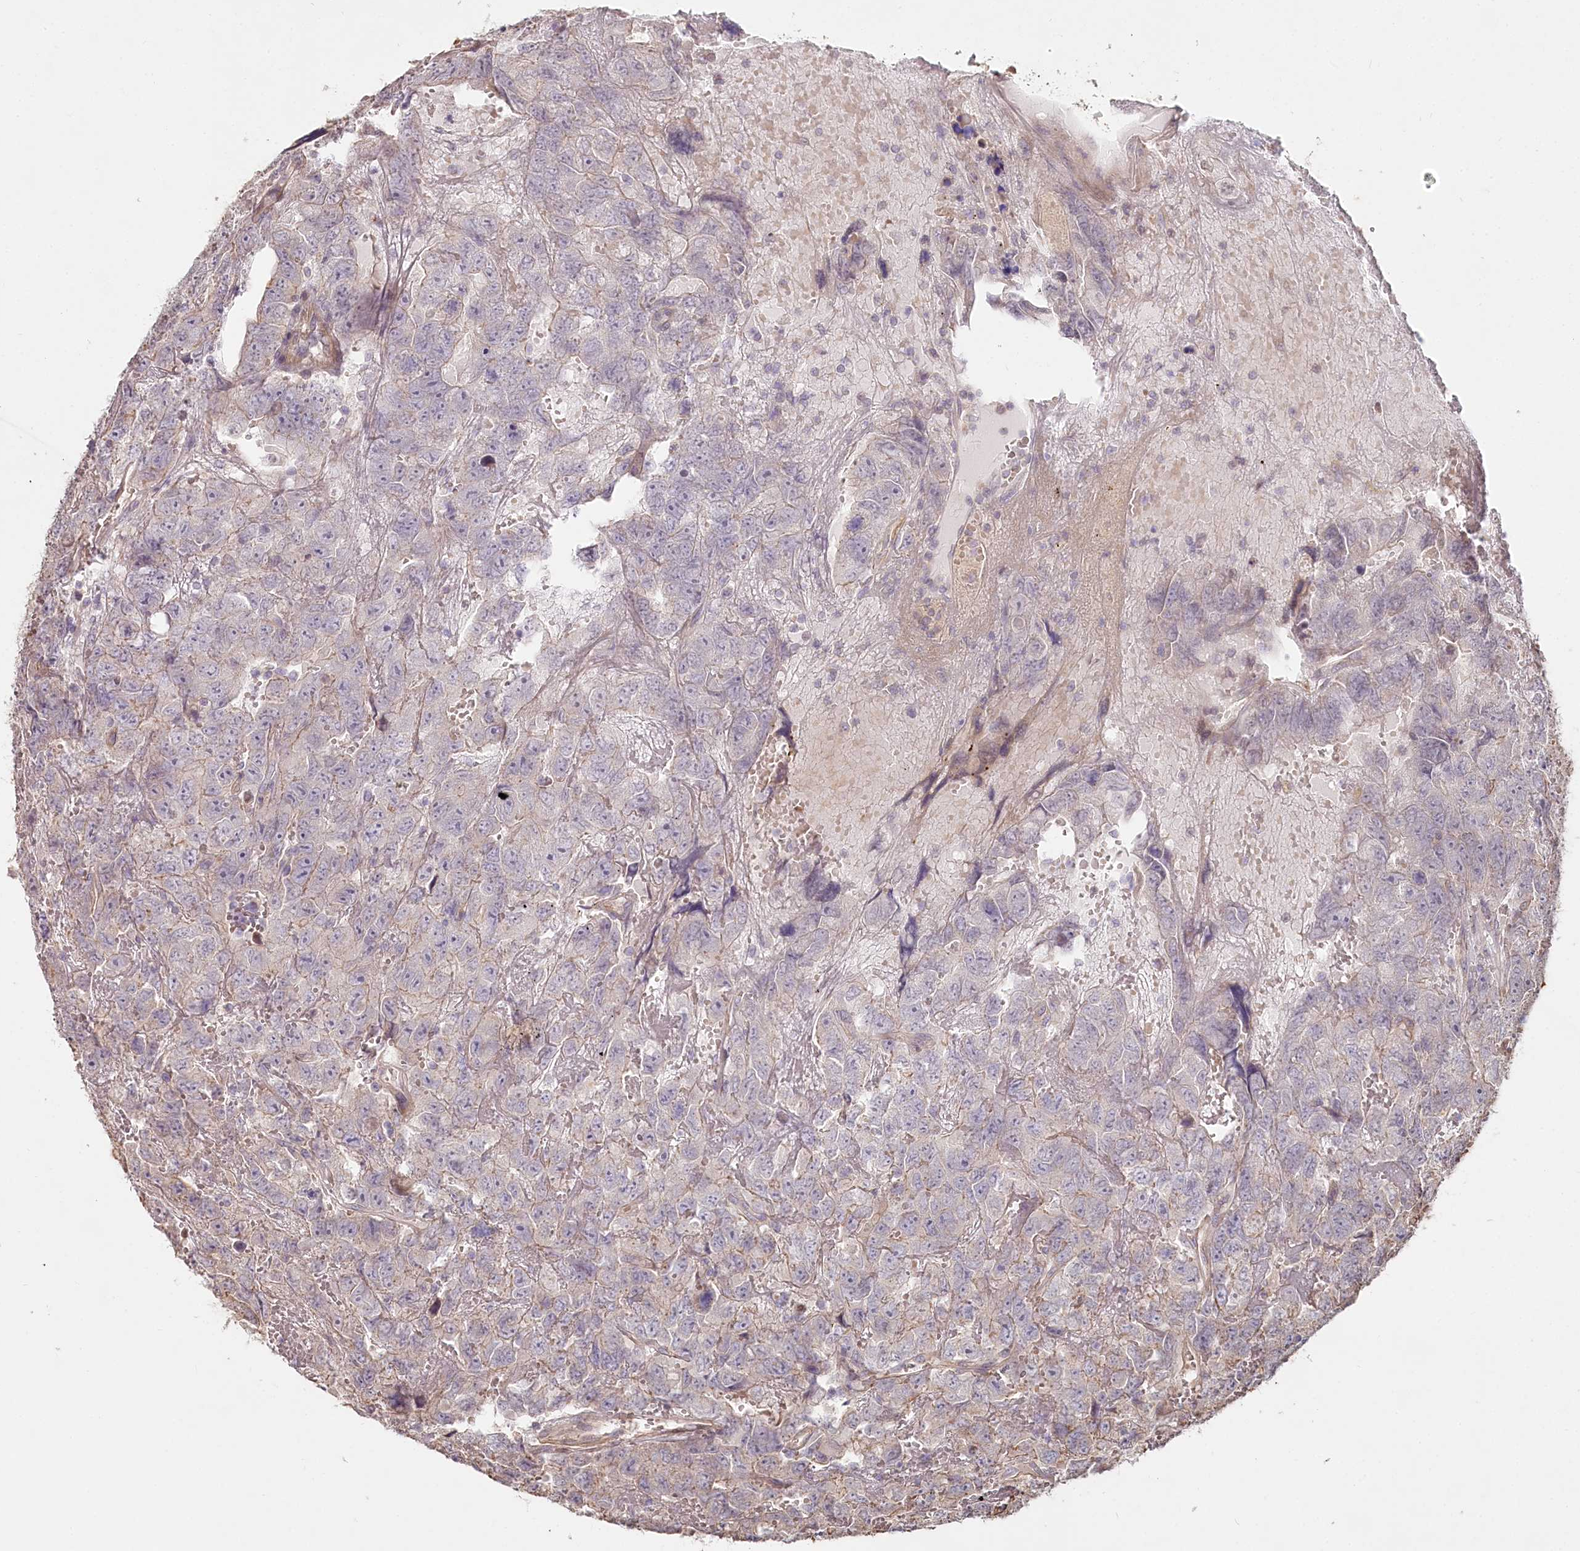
{"staining": {"intensity": "weak", "quantity": "<25%", "location": "cytoplasmic/membranous"}, "tissue": "testis cancer", "cell_type": "Tumor cells", "image_type": "cancer", "snomed": [{"axis": "morphology", "description": "Carcinoma, Embryonal, NOS"}, {"axis": "topography", "description": "Testis"}], "caption": "Immunohistochemical staining of testis cancer displays no significant positivity in tumor cells.", "gene": "TCHP", "patient": {"sex": "male", "age": 45}}